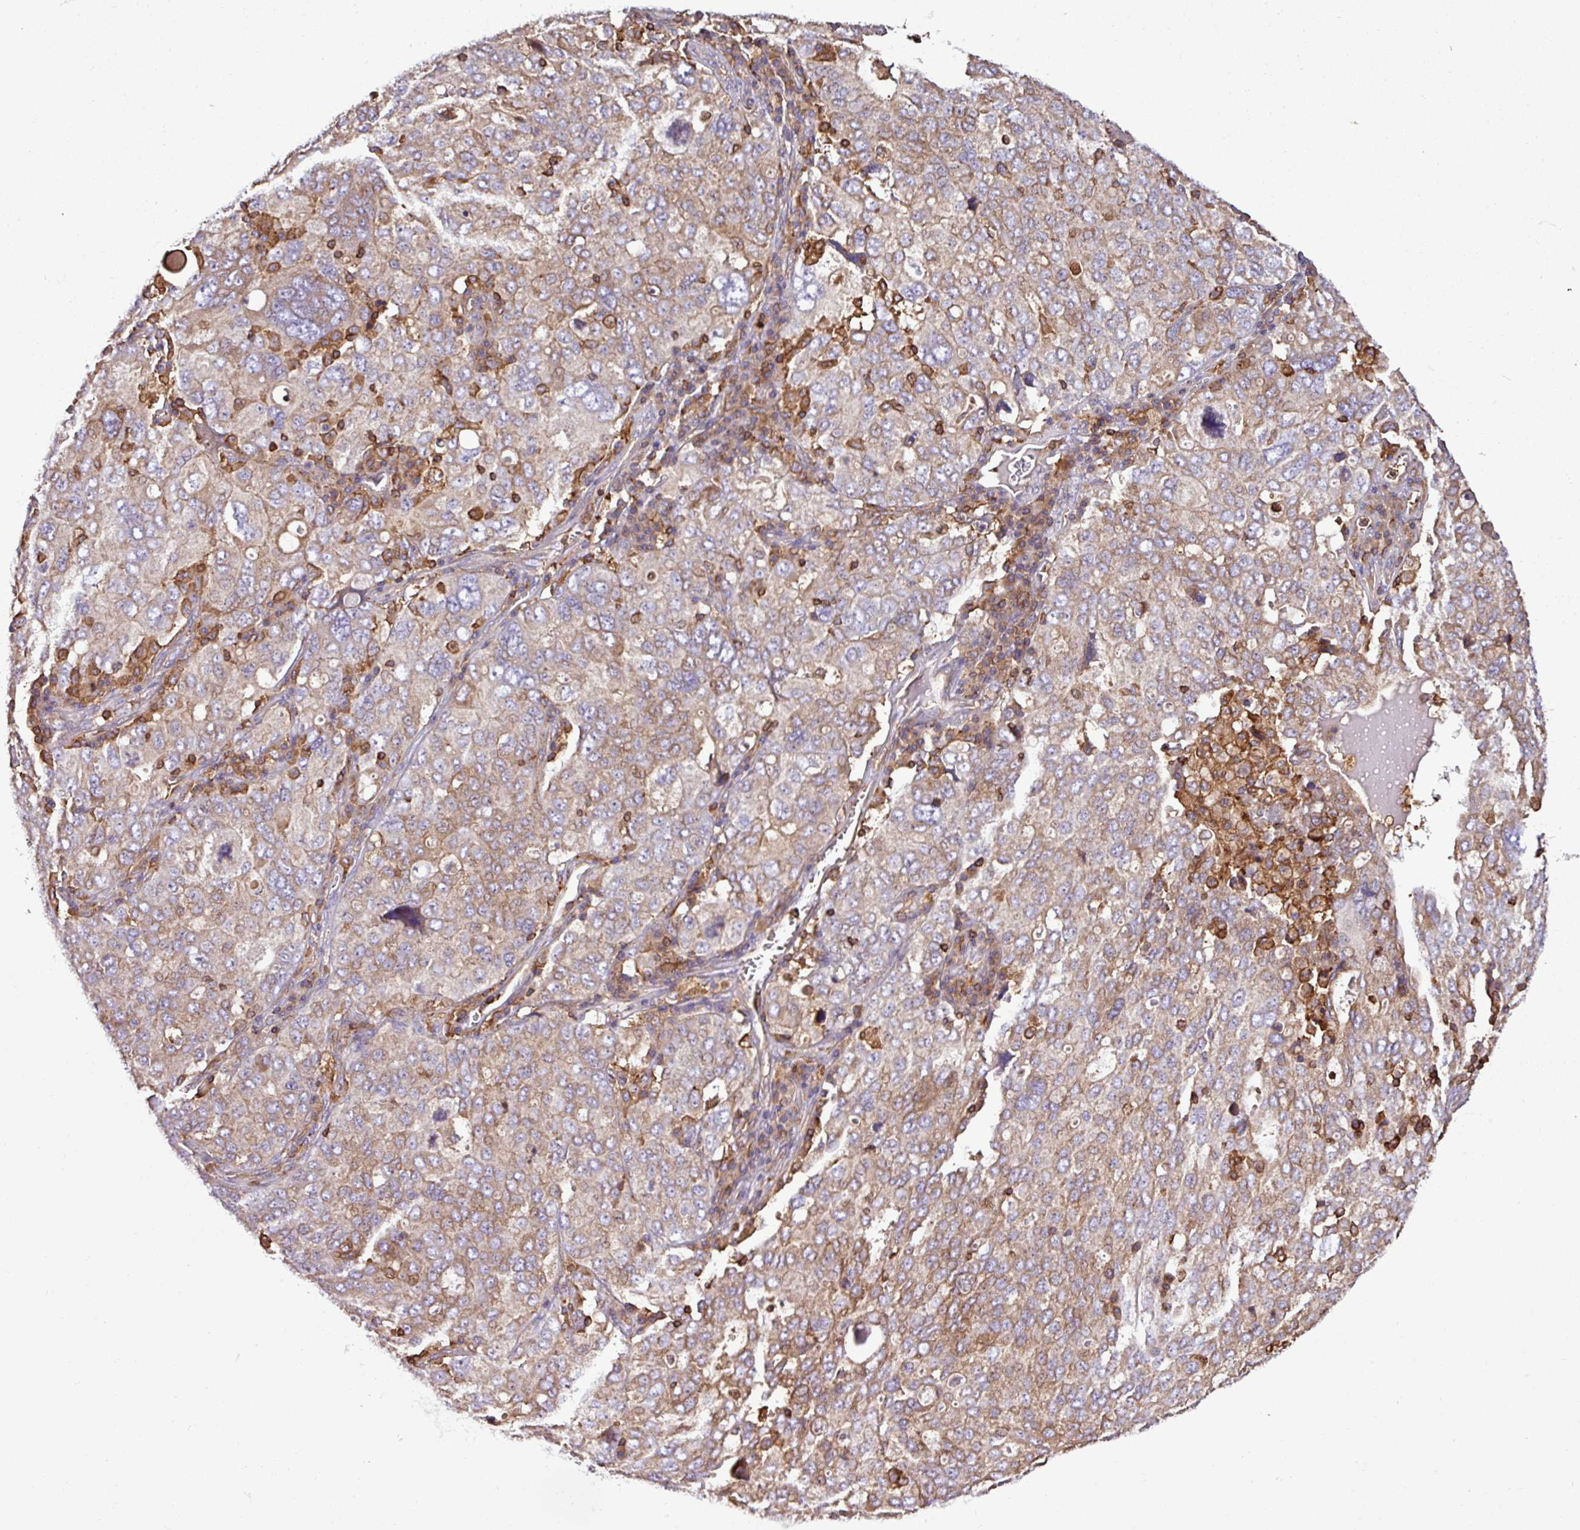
{"staining": {"intensity": "moderate", "quantity": "<25%", "location": "cytoplasmic/membranous"}, "tissue": "ovarian cancer", "cell_type": "Tumor cells", "image_type": "cancer", "snomed": [{"axis": "morphology", "description": "Carcinoma, endometroid"}, {"axis": "topography", "description": "Ovary"}], "caption": "Tumor cells reveal low levels of moderate cytoplasmic/membranous positivity in approximately <25% of cells in human ovarian endometroid carcinoma.", "gene": "PGAP6", "patient": {"sex": "female", "age": 62}}